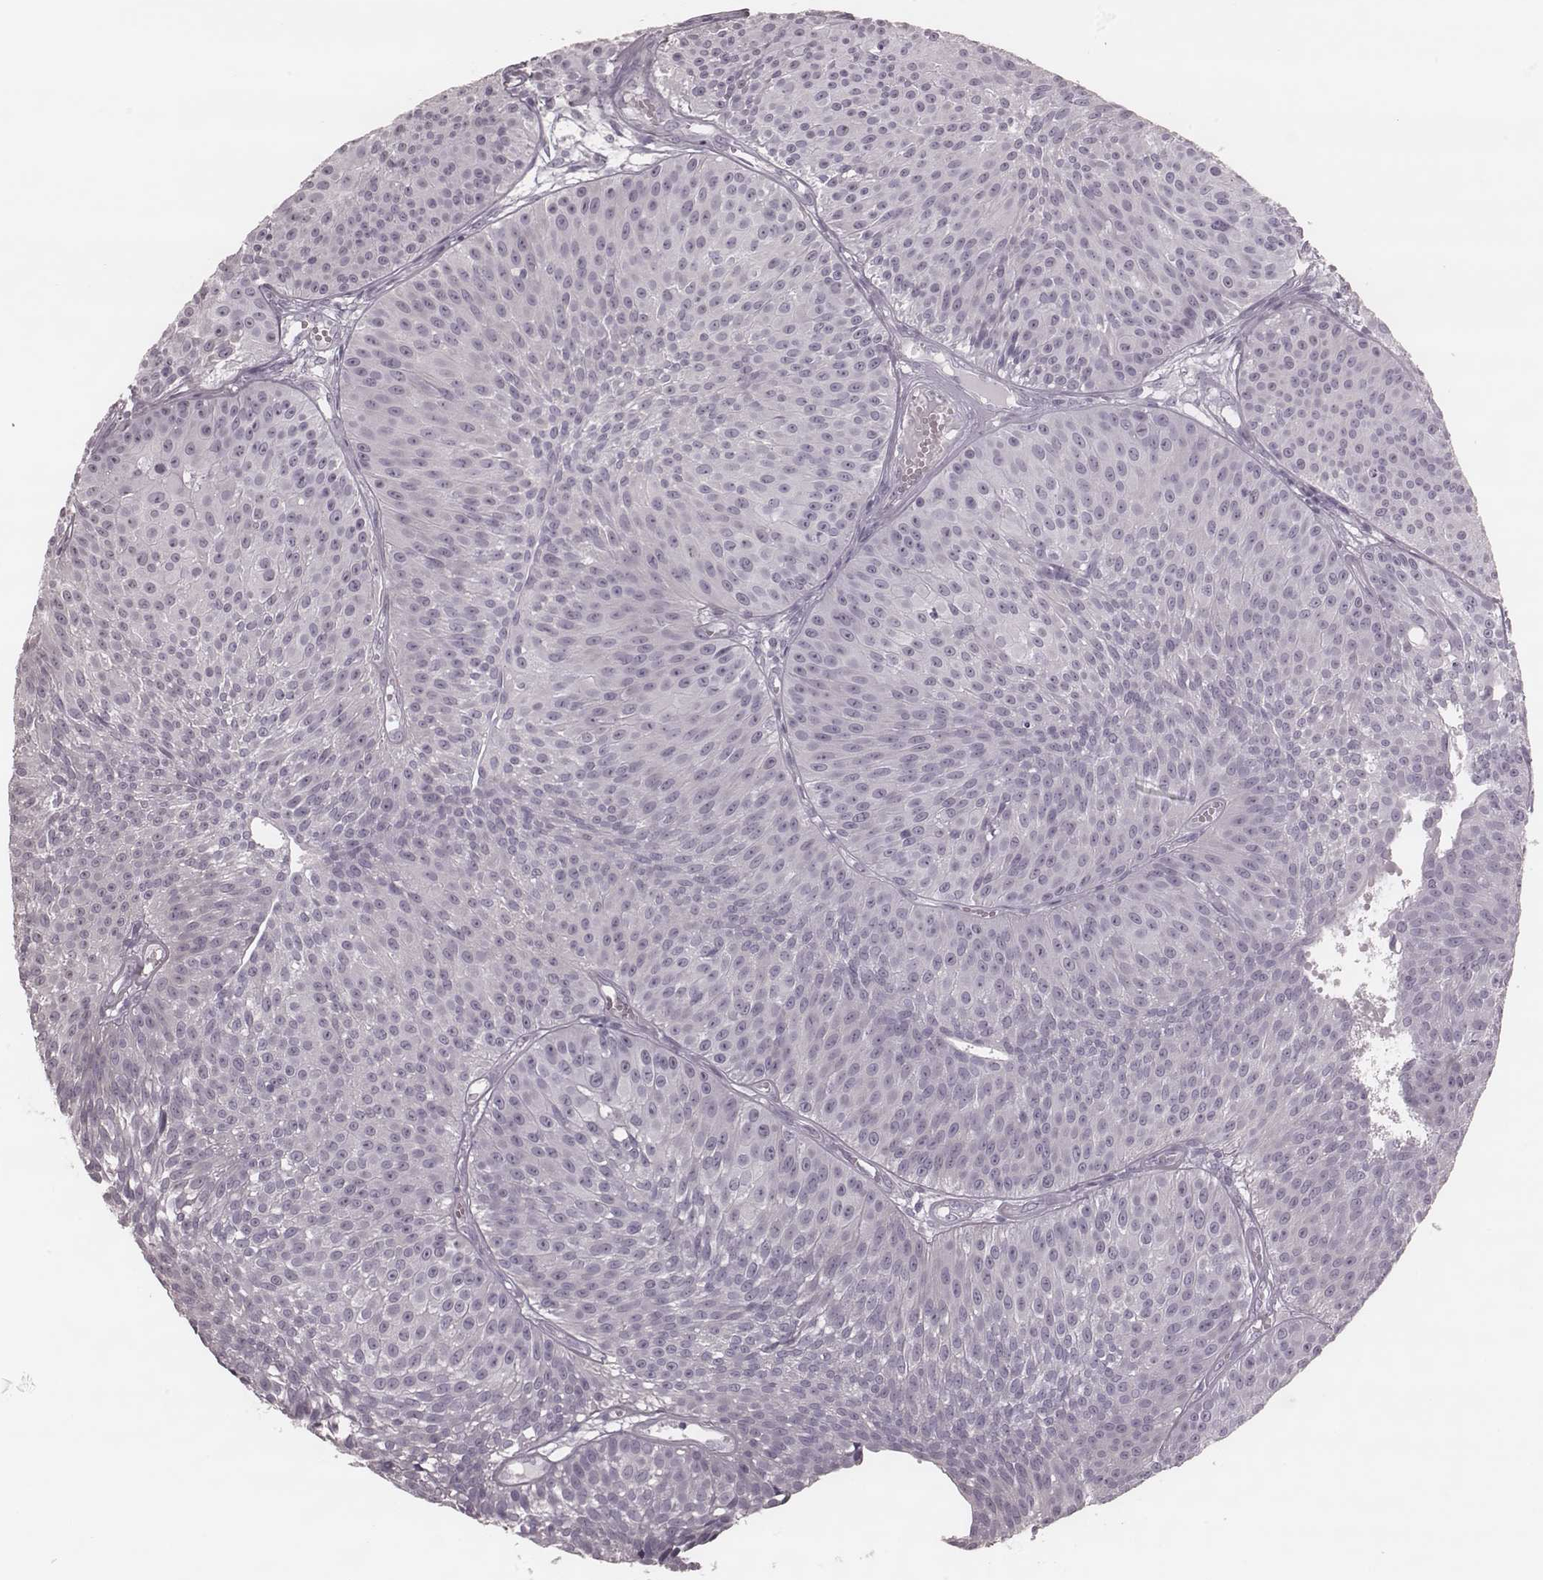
{"staining": {"intensity": "negative", "quantity": "none", "location": "none"}, "tissue": "urothelial cancer", "cell_type": "Tumor cells", "image_type": "cancer", "snomed": [{"axis": "morphology", "description": "Urothelial carcinoma, Low grade"}, {"axis": "topography", "description": "Urinary bladder"}], "caption": "Urothelial cancer stained for a protein using immunohistochemistry (IHC) displays no positivity tumor cells.", "gene": "KRT74", "patient": {"sex": "male", "age": 63}}